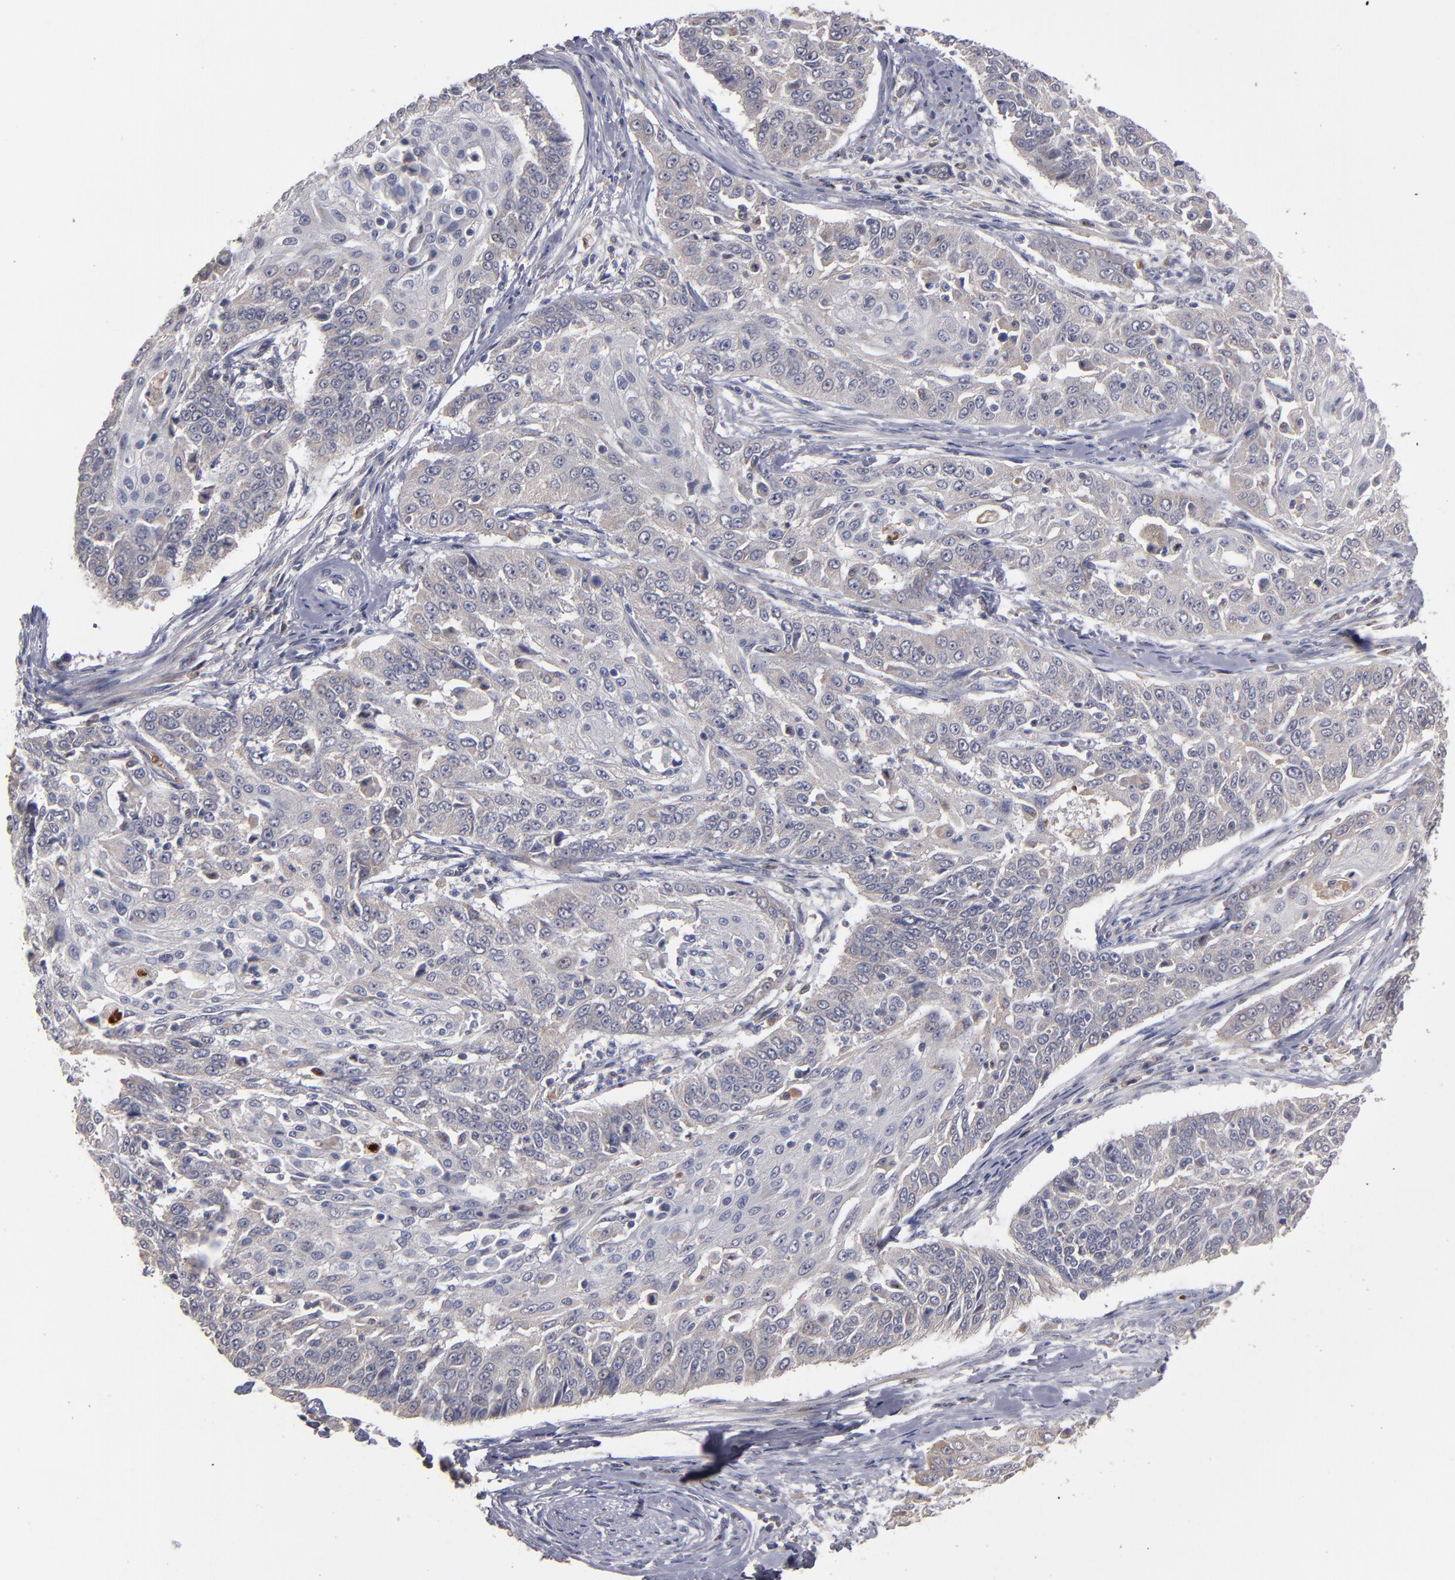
{"staining": {"intensity": "weak", "quantity": "<25%", "location": "cytoplasmic/membranous"}, "tissue": "cervical cancer", "cell_type": "Tumor cells", "image_type": "cancer", "snomed": [{"axis": "morphology", "description": "Squamous cell carcinoma, NOS"}, {"axis": "topography", "description": "Cervix"}], "caption": "An immunohistochemistry (IHC) histopathology image of squamous cell carcinoma (cervical) is shown. There is no staining in tumor cells of squamous cell carcinoma (cervical). (Stains: DAB (3,3'-diaminobenzidine) immunohistochemistry with hematoxylin counter stain, Microscopy: brightfield microscopy at high magnification).", "gene": "EXD2", "patient": {"sex": "female", "age": 64}}